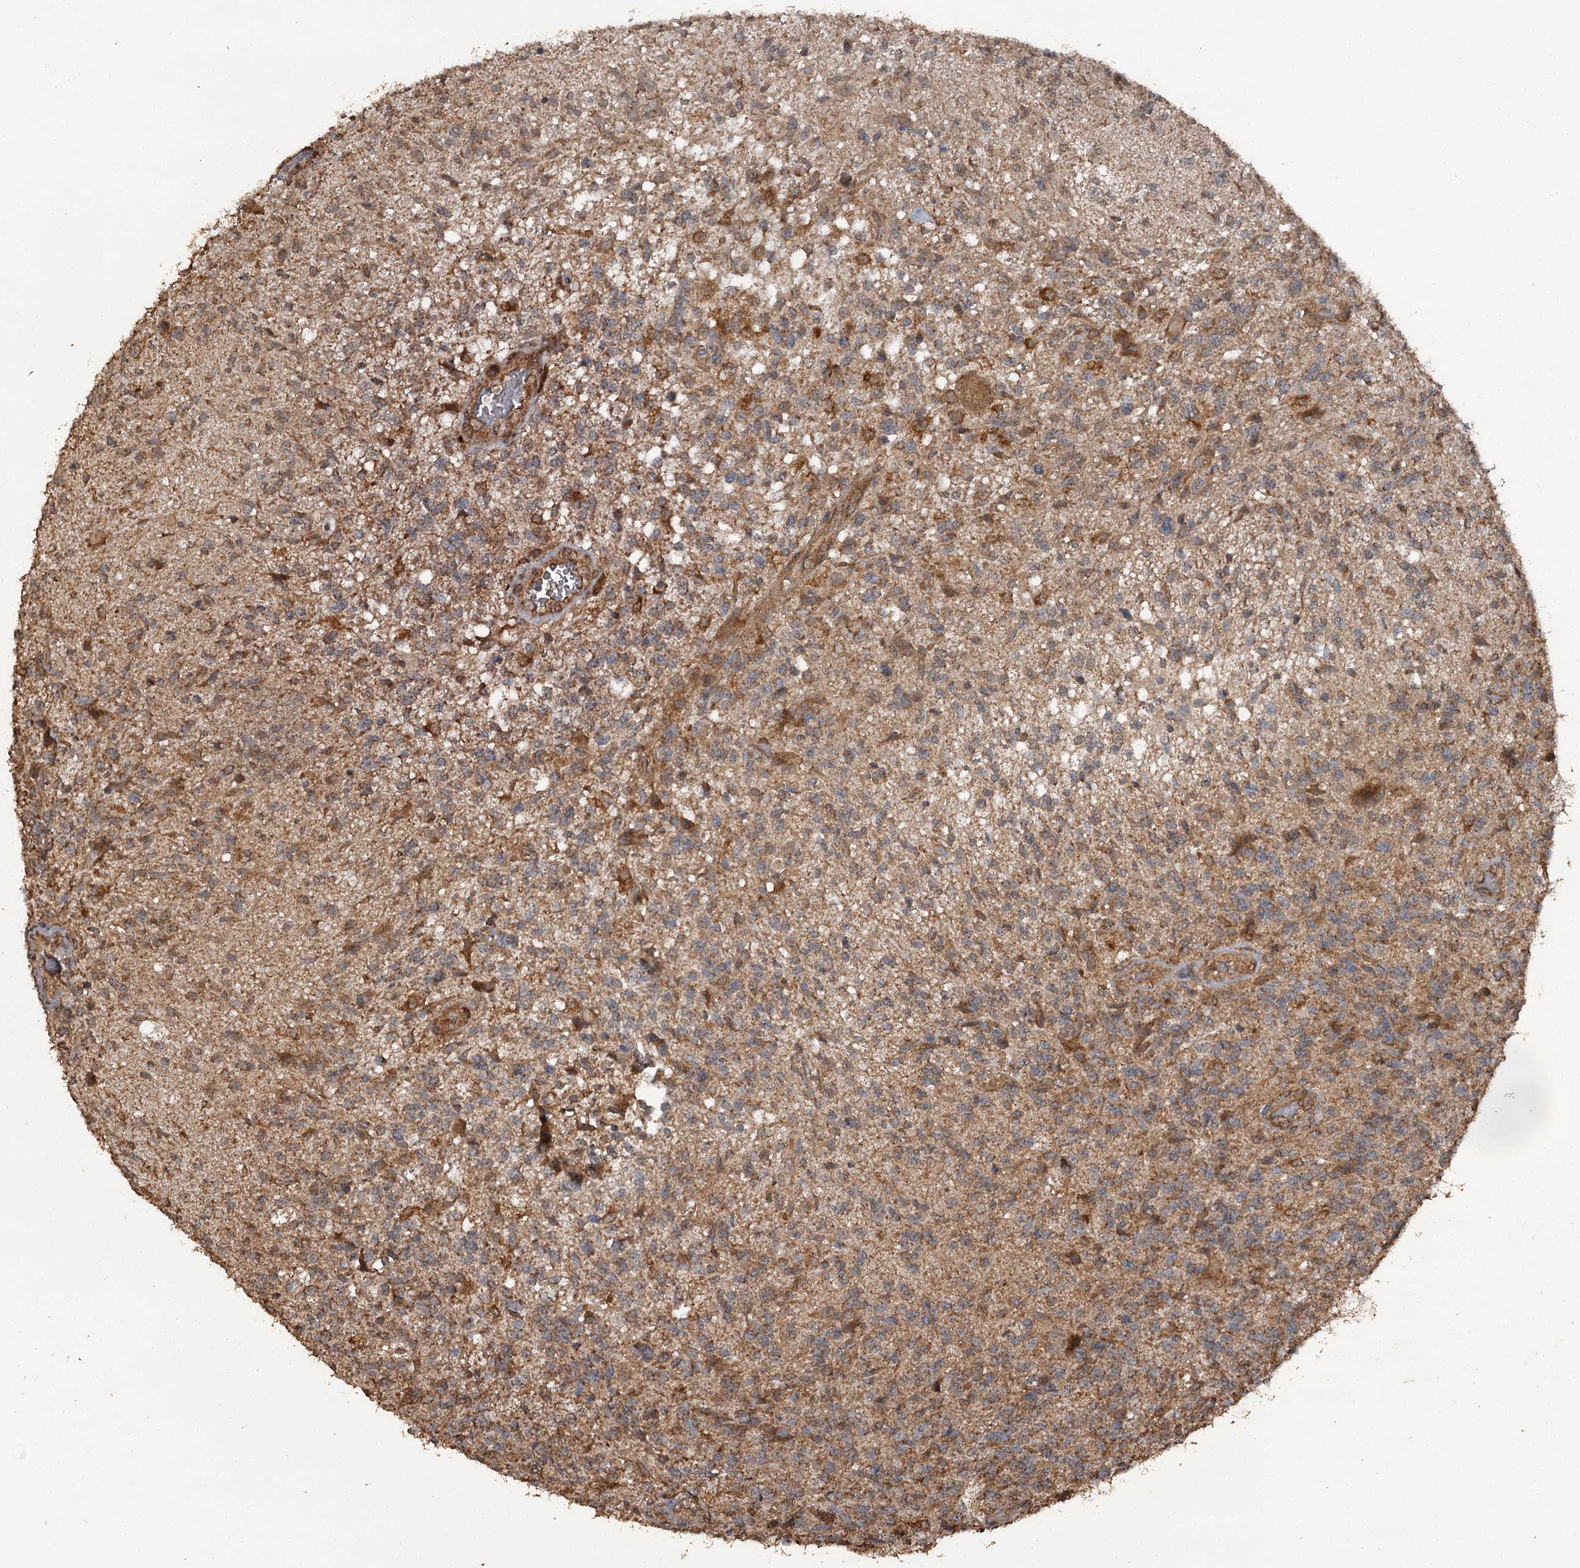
{"staining": {"intensity": "moderate", "quantity": ">75%", "location": "cytoplasmic/membranous"}, "tissue": "glioma", "cell_type": "Tumor cells", "image_type": "cancer", "snomed": [{"axis": "morphology", "description": "Glioma, malignant, High grade"}, {"axis": "topography", "description": "Brain"}], "caption": "Immunohistochemical staining of human high-grade glioma (malignant) reveals medium levels of moderate cytoplasmic/membranous protein staining in about >75% of tumor cells.", "gene": "WIPI1", "patient": {"sex": "male", "age": 56}}